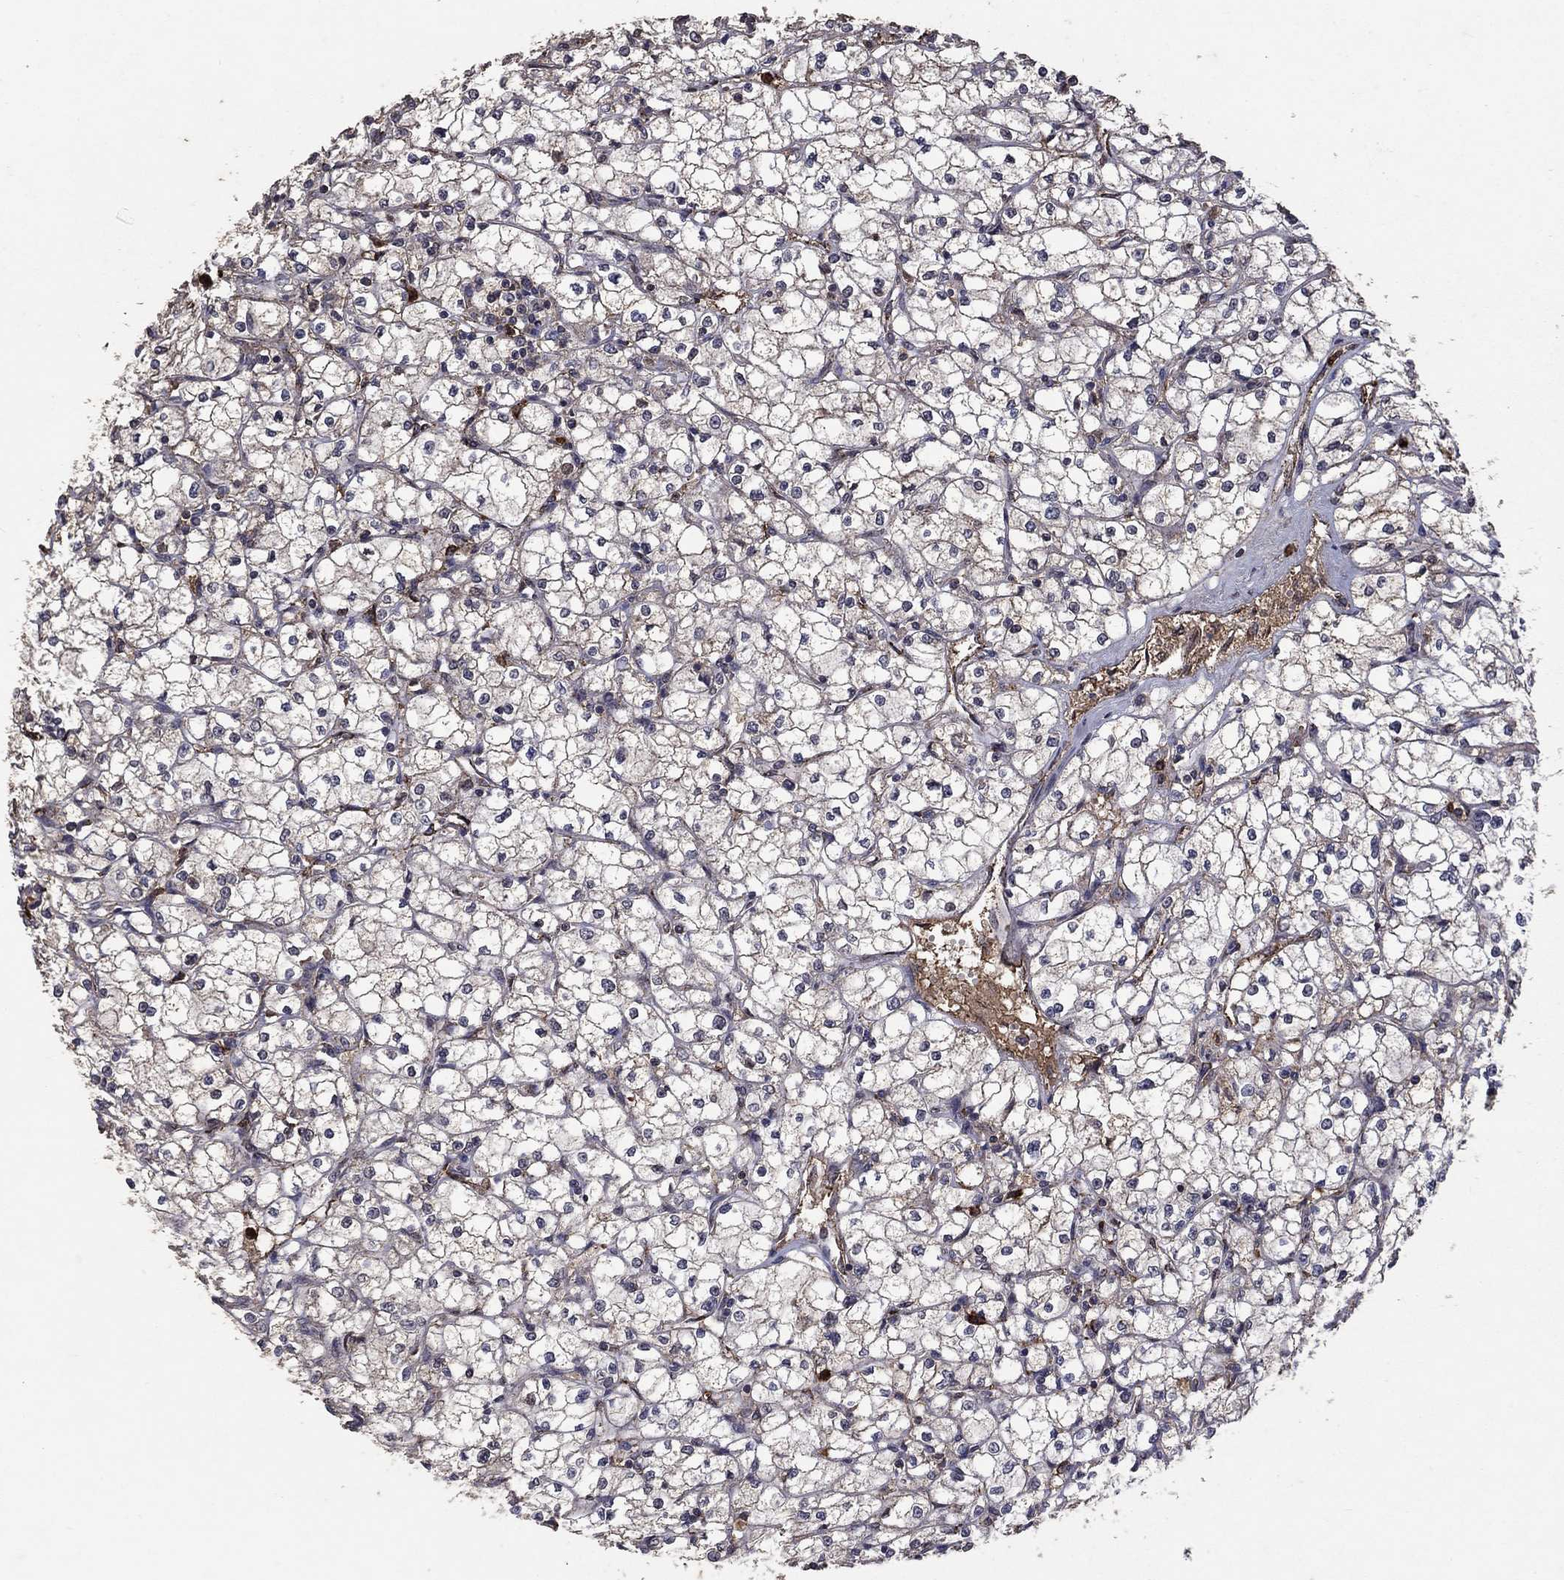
{"staining": {"intensity": "negative", "quantity": "none", "location": "none"}, "tissue": "renal cancer", "cell_type": "Tumor cells", "image_type": "cancer", "snomed": [{"axis": "morphology", "description": "Adenocarcinoma, NOS"}, {"axis": "topography", "description": "Kidney"}], "caption": "The photomicrograph demonstrates no significant positivity in tumor cells of renal cancer (adenocarcinoma). Nuclei are stained in blue.", "gene": "CD24", "patient": {"sex": "male", "age": 67}}